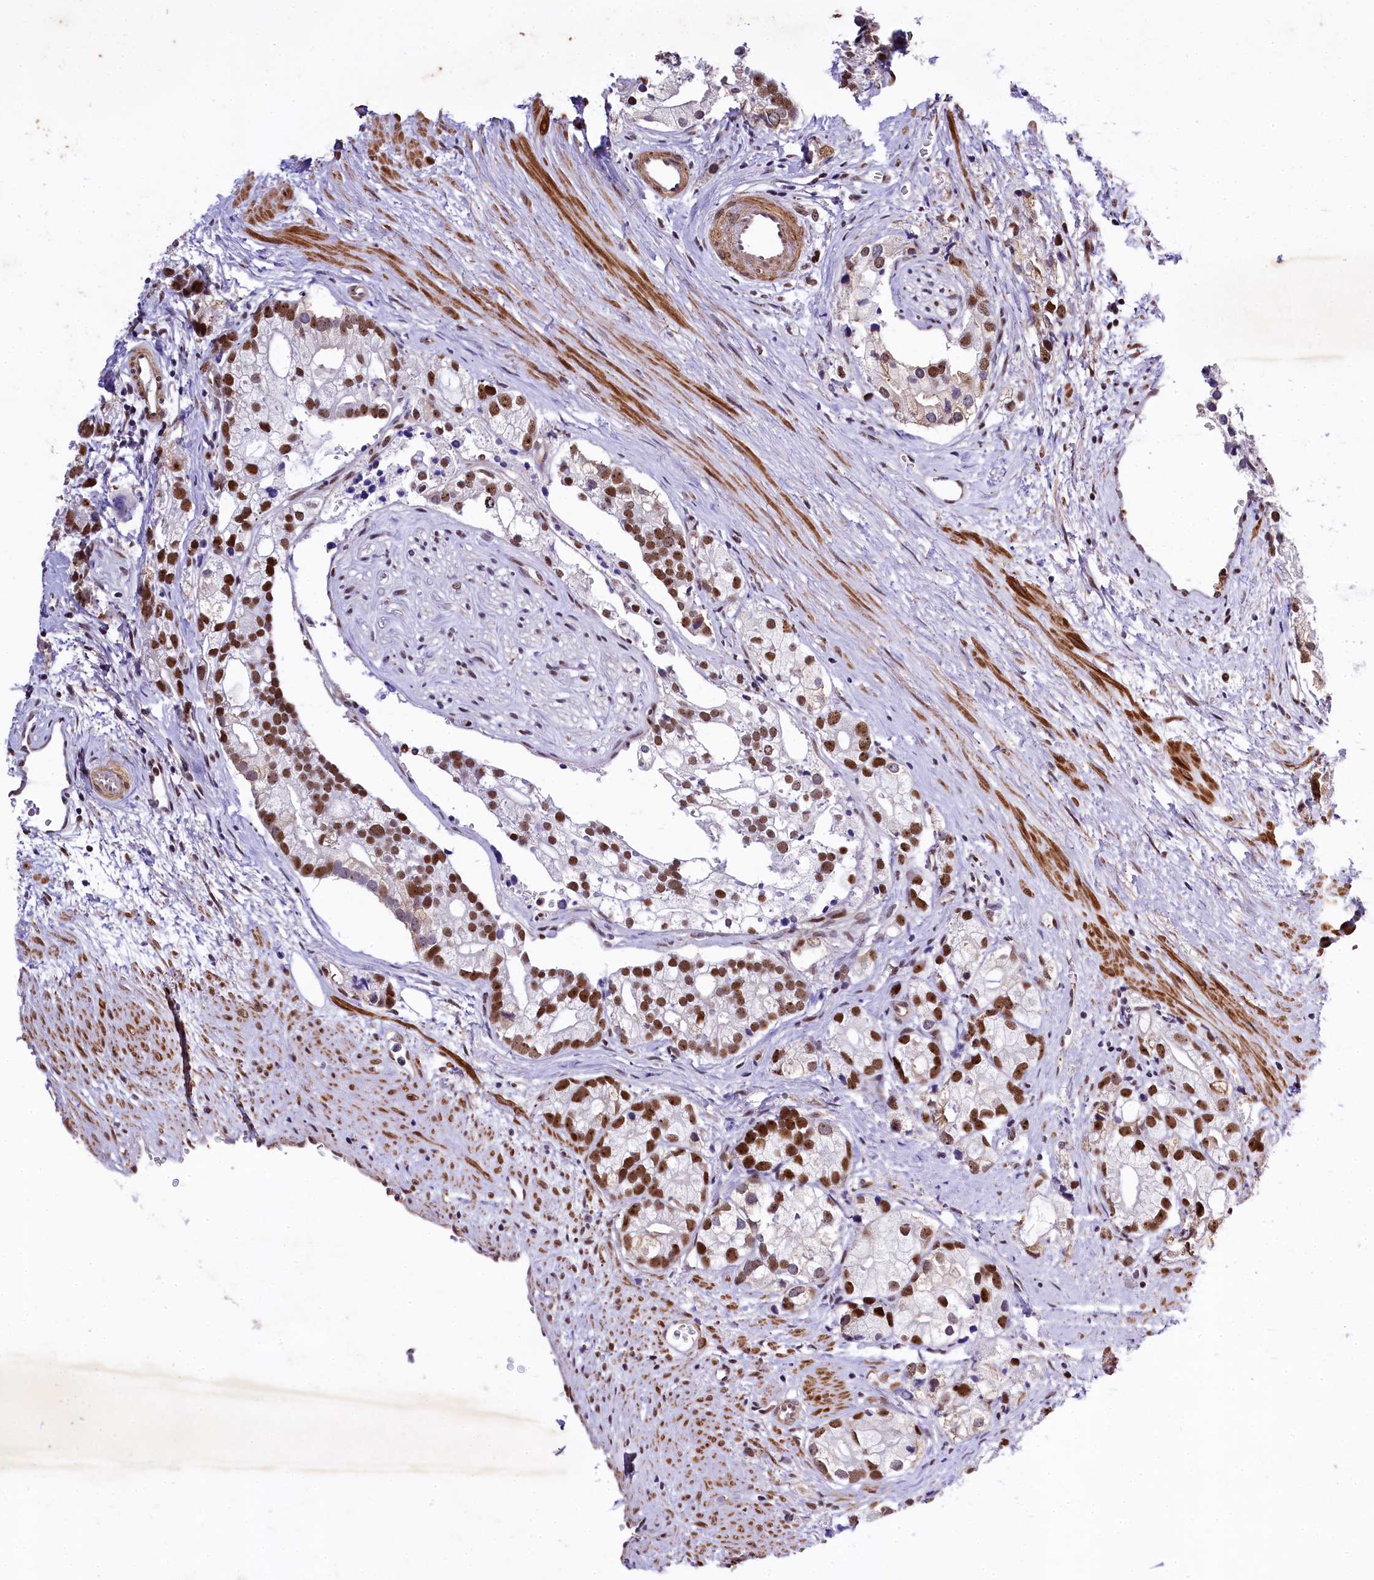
{"staining": {"intensity": "moderate", "quantity": ">75%", "location": "nuclear"}, "tissue": "prostate cancer", "cell_type": "Tumor cells", "image_type": "cancer", "snomed": [{"axis": "morphology", "description": "Adenocarcinoma, High grade"}, {"axis": "topography", "description": "Prostate"}], "caption": "IHC histopathology image of neoplastic tissue: human prostate cancer stained using IHC demonstrates medium levels of moderate protein expression localized specifically in the nuclear of tumor cells, appearing as a nuclear brown color.", "gene": "SAMD10", "patient": {"sex": "male", "age": 75}}